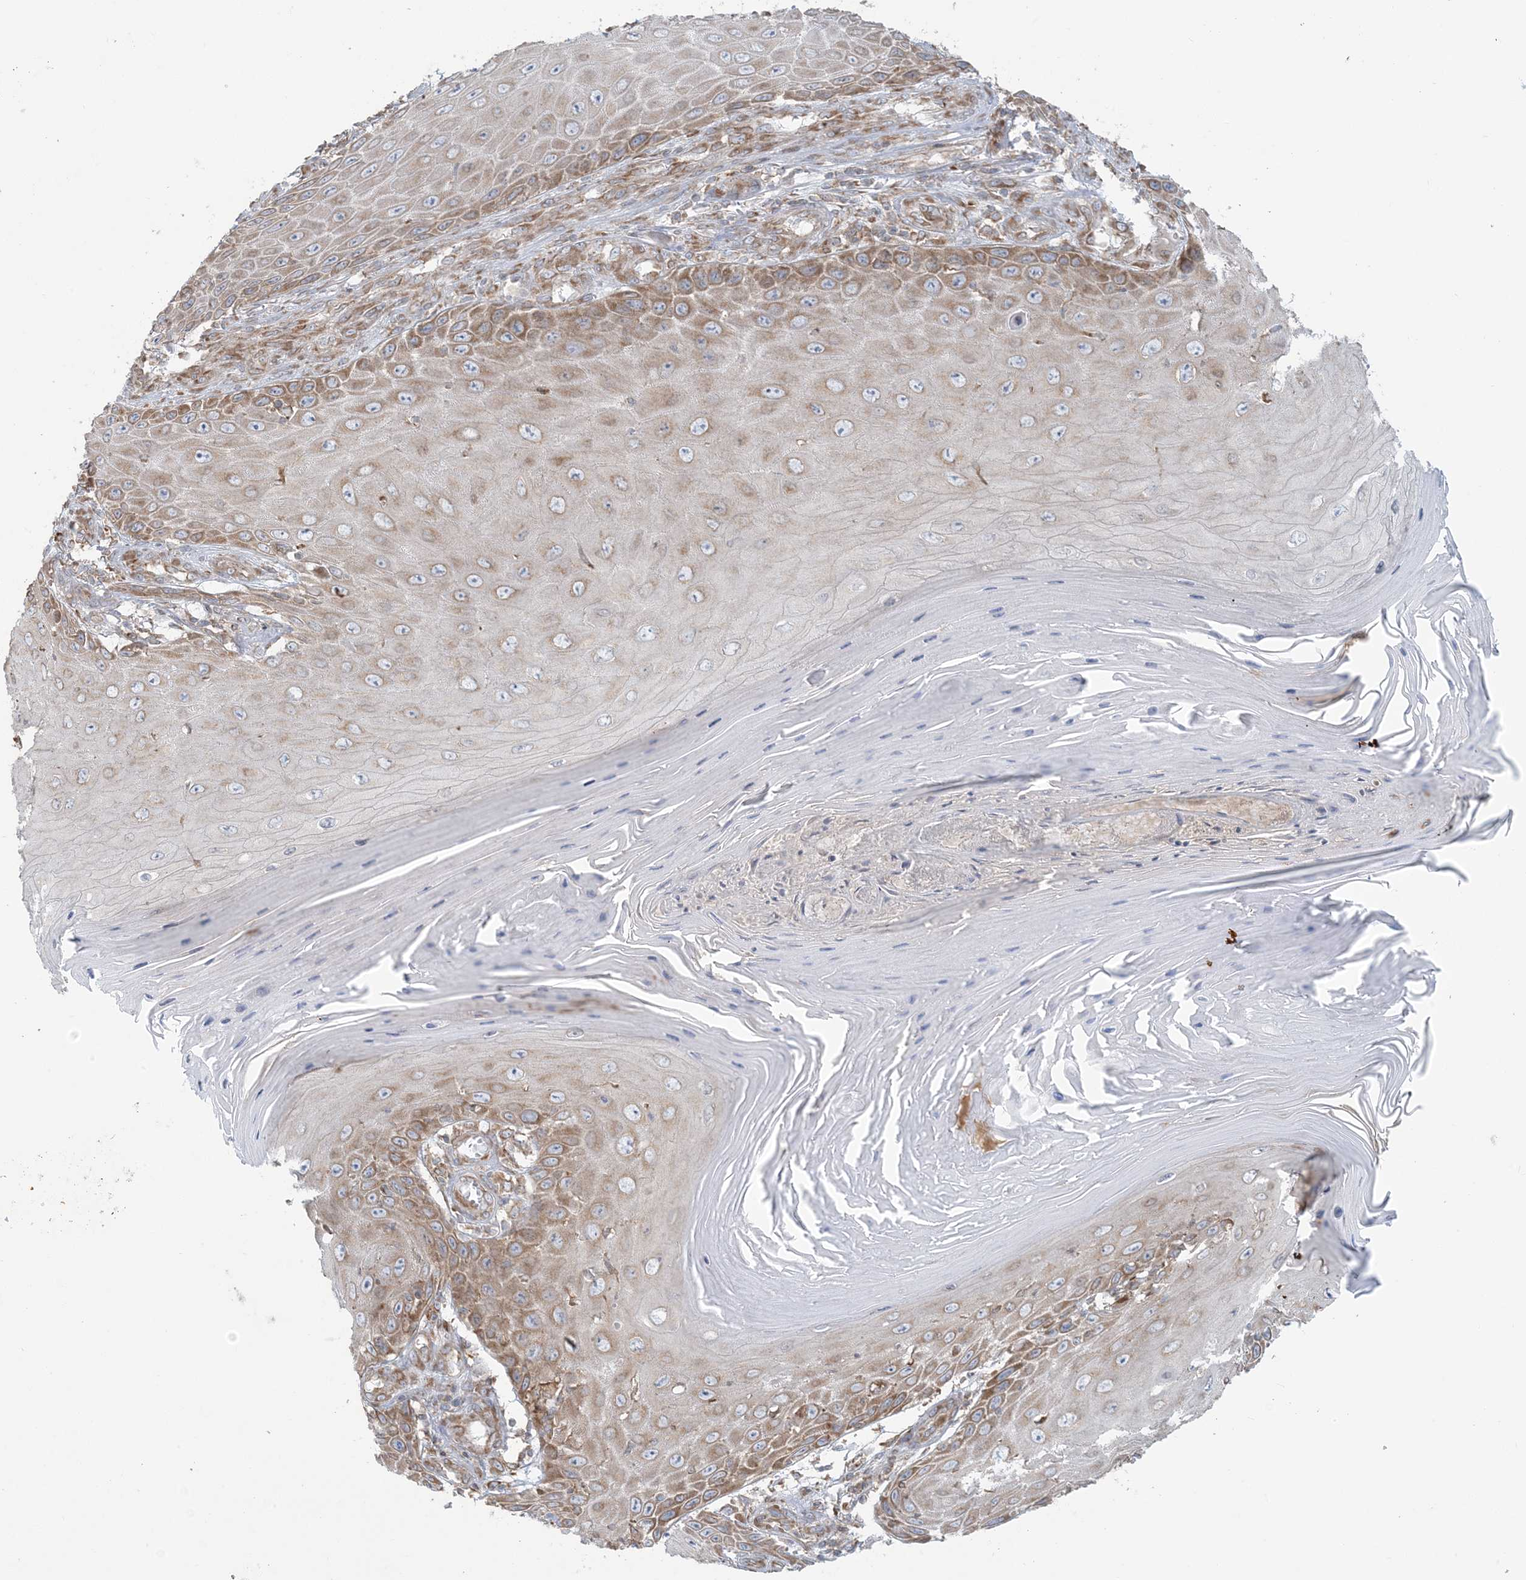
{"staining": {"intensity": "moderate", "quantity": ">75%", "location": "cytoplasmic/membranous"}, "tissue": "skin cancer", "cell_type": "Tumor cells", "image_type": "cancer", "snomed": [{"axis": "morphology", "description": "Squamous cell carcinoma, NOS"}, {"axis": "topography", "description": "Skin"}], "caption": "This histopathology image shows IHC staining of skin cancer (squamous cell carcinoma), with medium moderate cytoplasmic/membranous positivity in about >75% of tumor cells.", "gene": "UBXN4", "patient": {"sex": "female", "age": 73}}